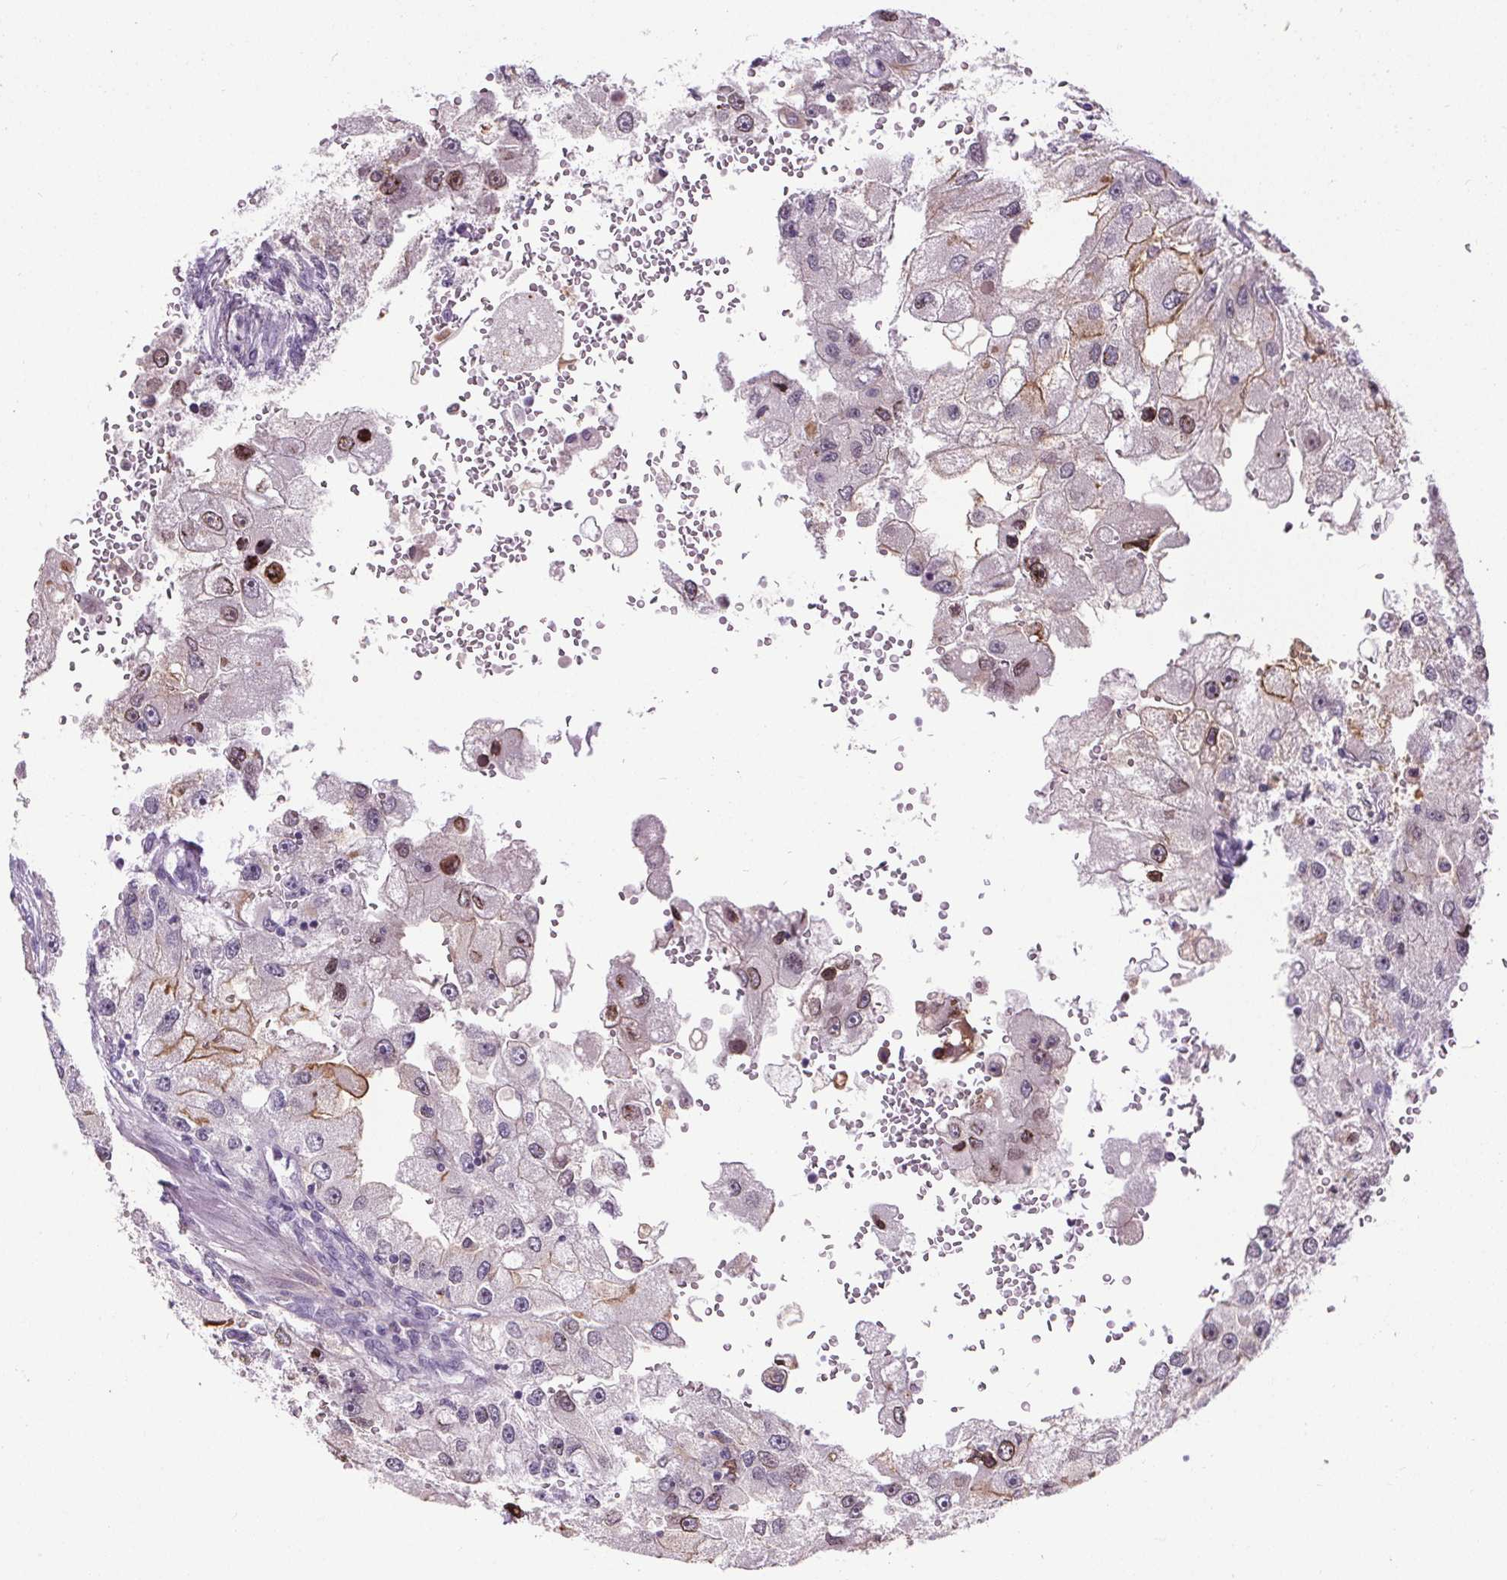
{"staining": {"intensity": "moderate", "quantity": "<25%", "location": "cytoplasmic/membranous,nuclear"}, "tissue": "renal cancer", "cell_type": "Tumor cells", "image_type": "cancer", "snomed": [{"axis": "morphology", "description": "Adenocarcinoma, NOS"}, {"axis": "topography", "description": "Kidney"}], "caption": "Immunohistochemical staining of human renal cancer displays low levels of moderate cytoplasmic/membranous and nuclear protein expression in approximately <25% of tumor cells. The staining is performed using DAB (3,3'-diaminobenzidine) brown chromogen to label protein expression. The nuclei are counter-stained blue using hematoxylin.", "gene": "TMEM240", "patient": {"sex": "male", "age": 63}}